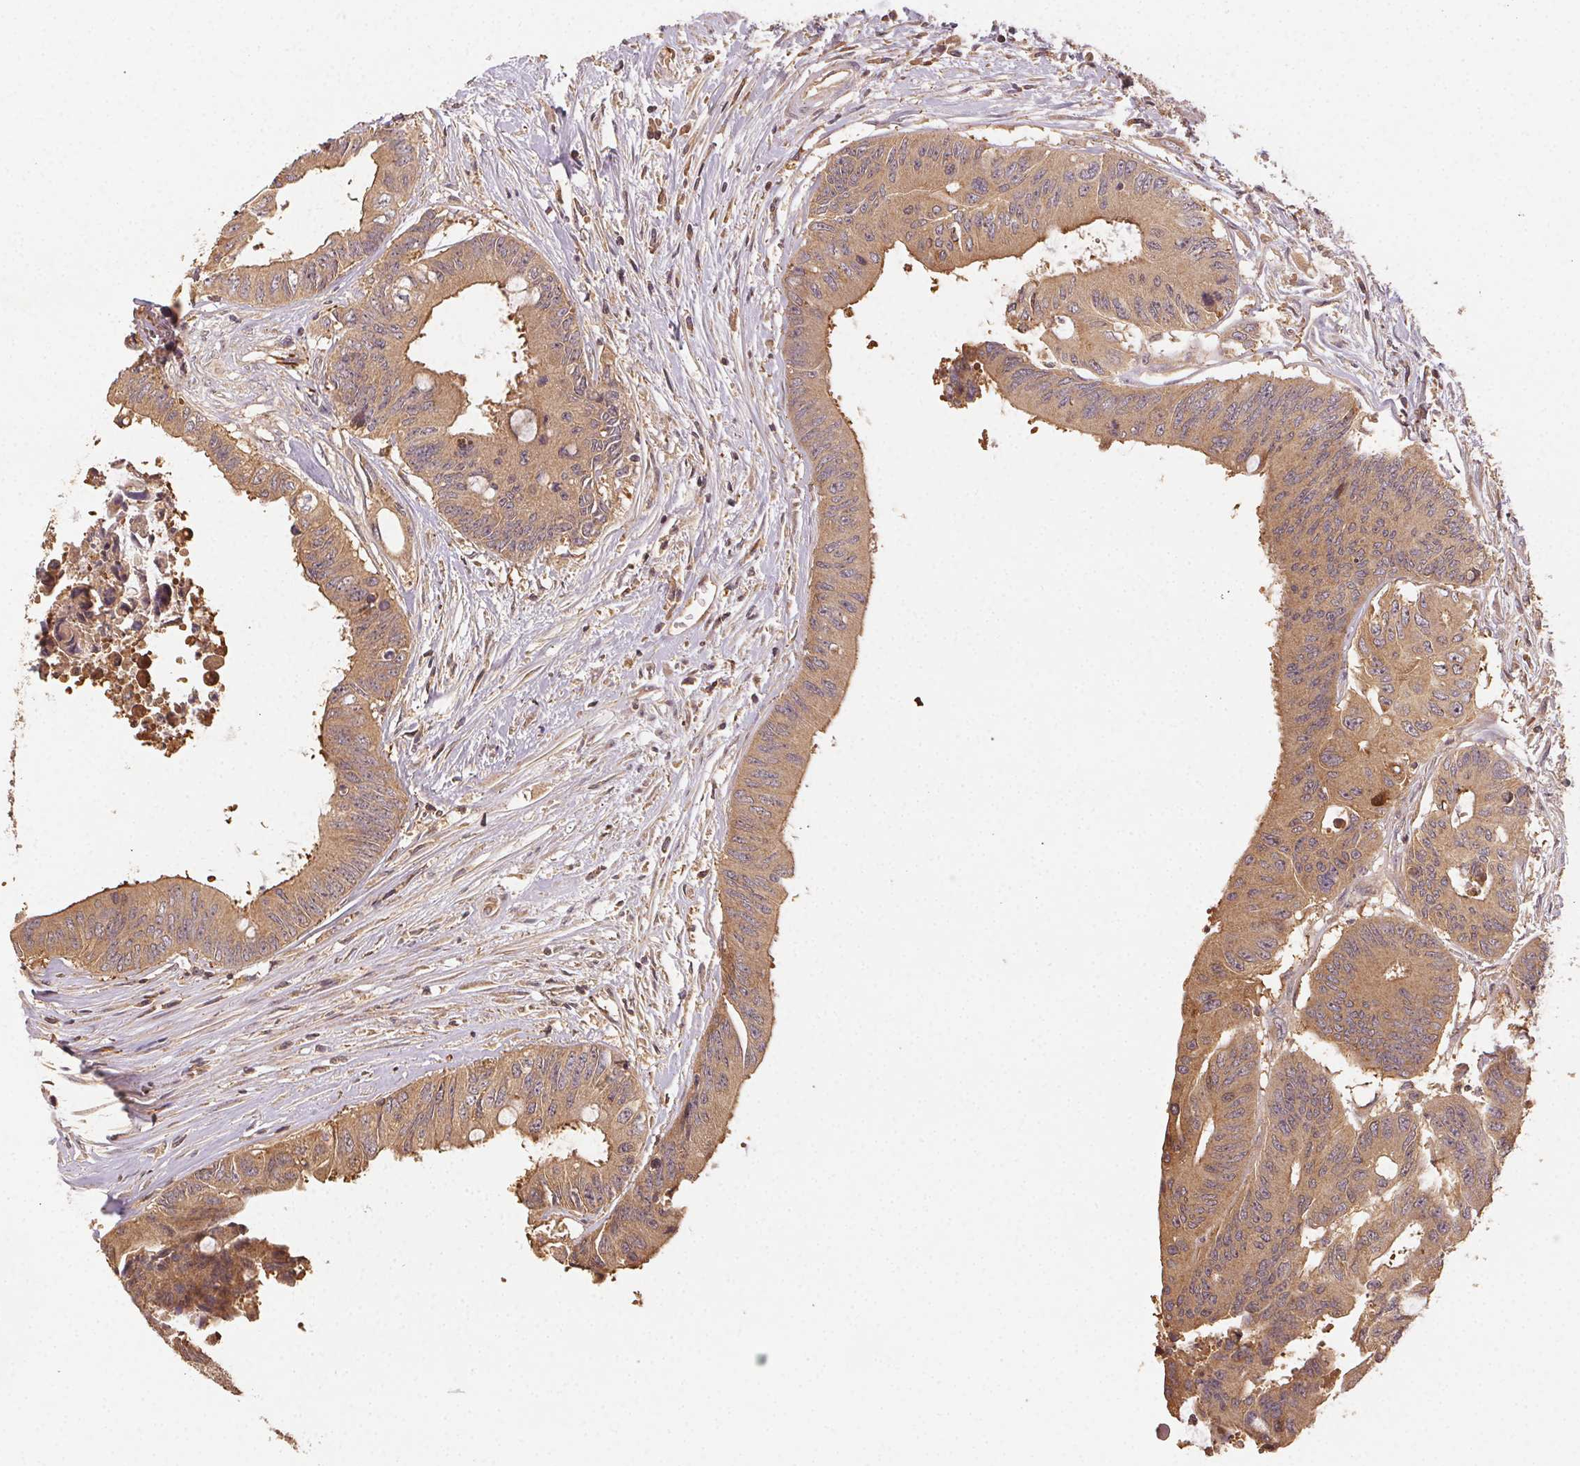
{"staining": {"intensity": "weak", "quantity": ">75%", "location": "cytoplasmic/membranous"}, "tissue": "colorectal cancer", "cell_type": "Tumor cells", "image_type": "cancer", "snomed": [{"axis": "morphology", "description": "Adenocarcinoma, NOS"}, {"axis": "topography", "description": "Rectum"}], "caption": "A high-resolution image shows immunohistochemistry staining of colorectal cancer (adenocarcinoma), which shows weak cytoplasmic/membranous expression in approximately >75% of tumor cells. Nuclei are stained in blue.", "gene": "RALA", "patient": {"sex": "male", "age": 59}}